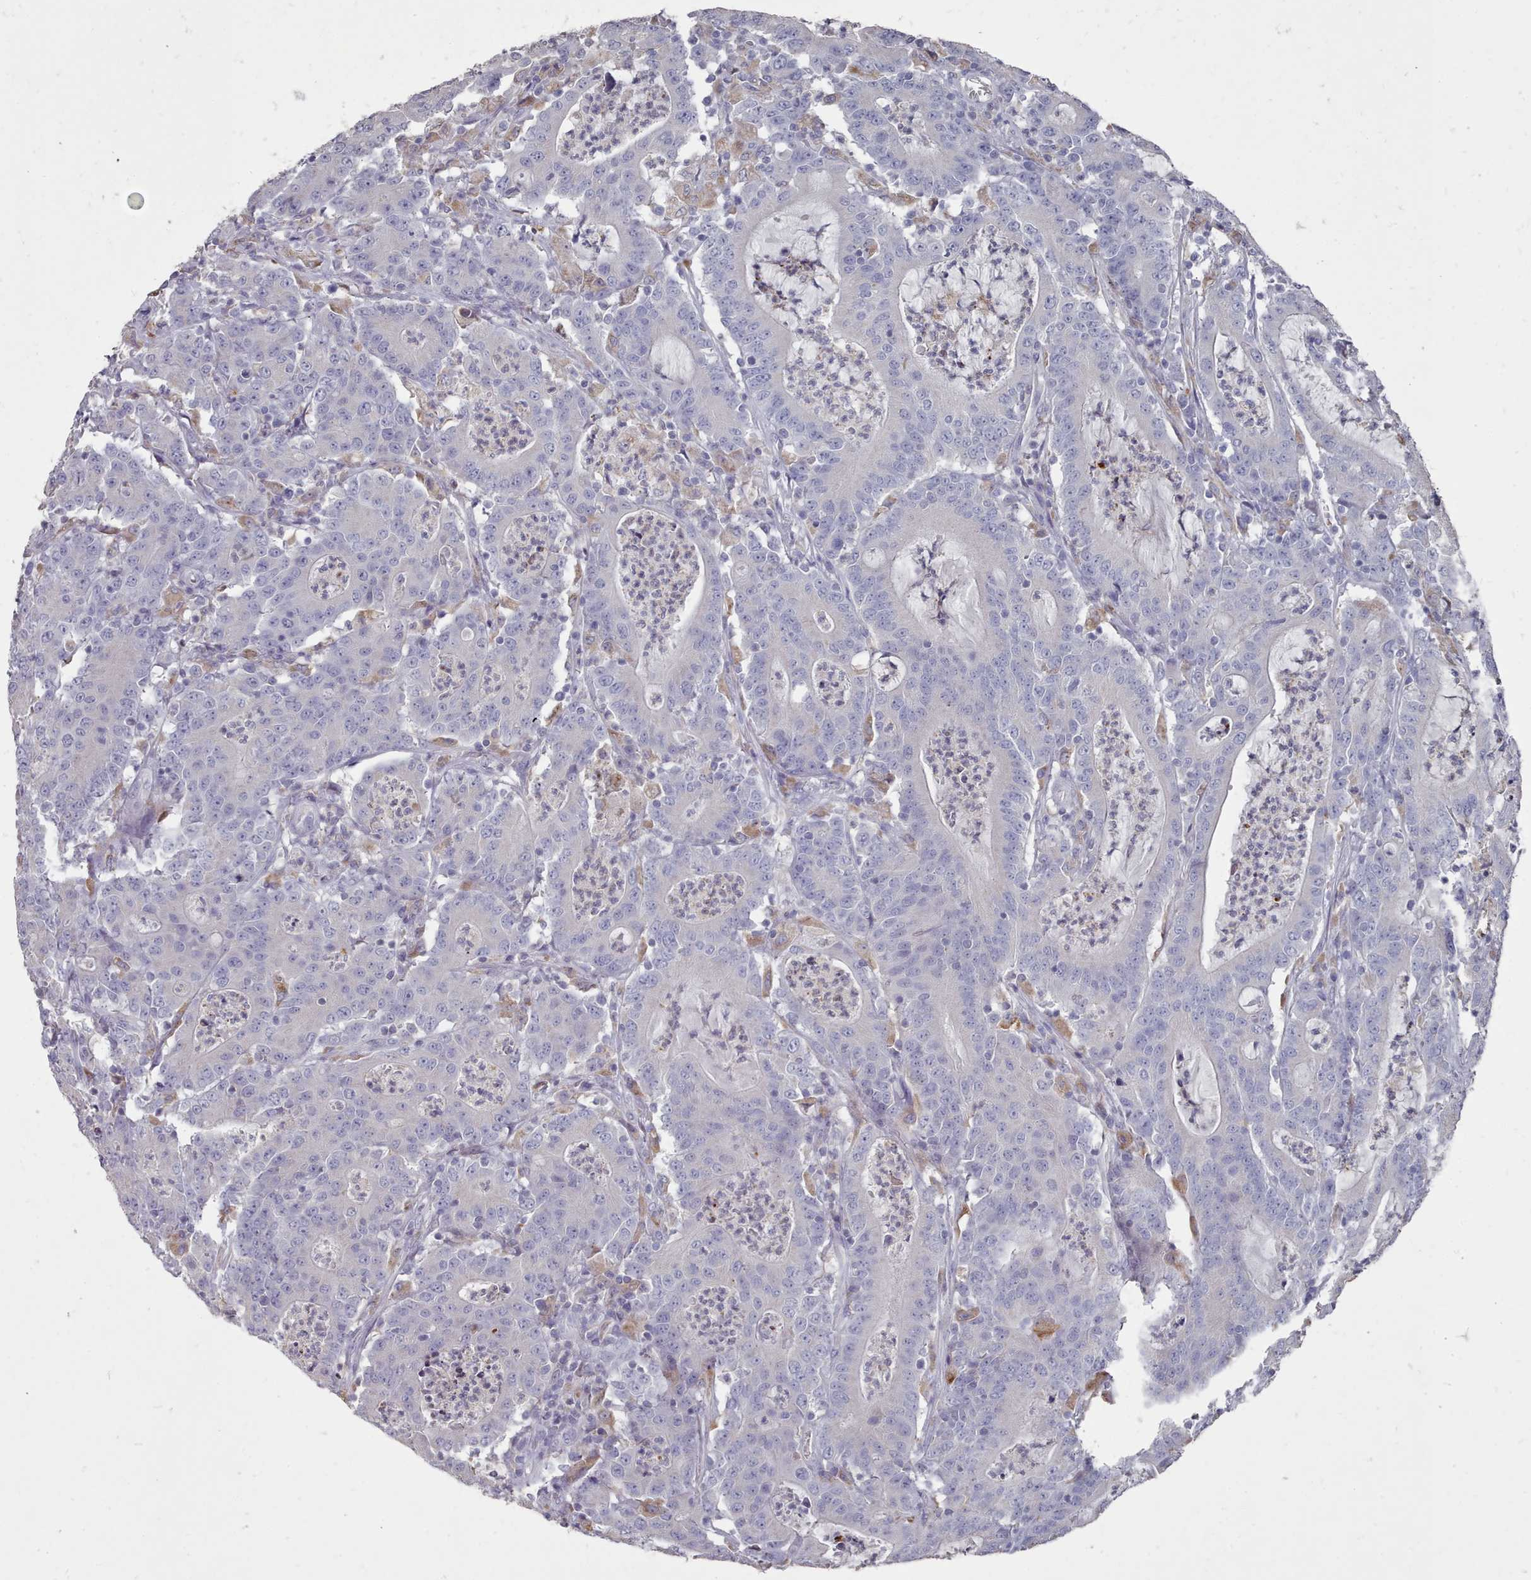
{"staining": {"intensity": "negative", "quantity": "none", "location": "none"}, "tissue": "colorectal cancer", "cell_type": "Tumor cells", "image_type": "cancer", "snomed": [{"axis": "morphology", "description": "Adenocarcinoma, NOS"}, {"axis": "topography", "description": "Colon"}], "caption": "High power microscopy image of an IHC image of colorectal cancer (adenocarcinoma), revealing no significant positivity in tumor cells.", "gene": "OTULINL", "patient": {"sex": "male", "age": 83}}